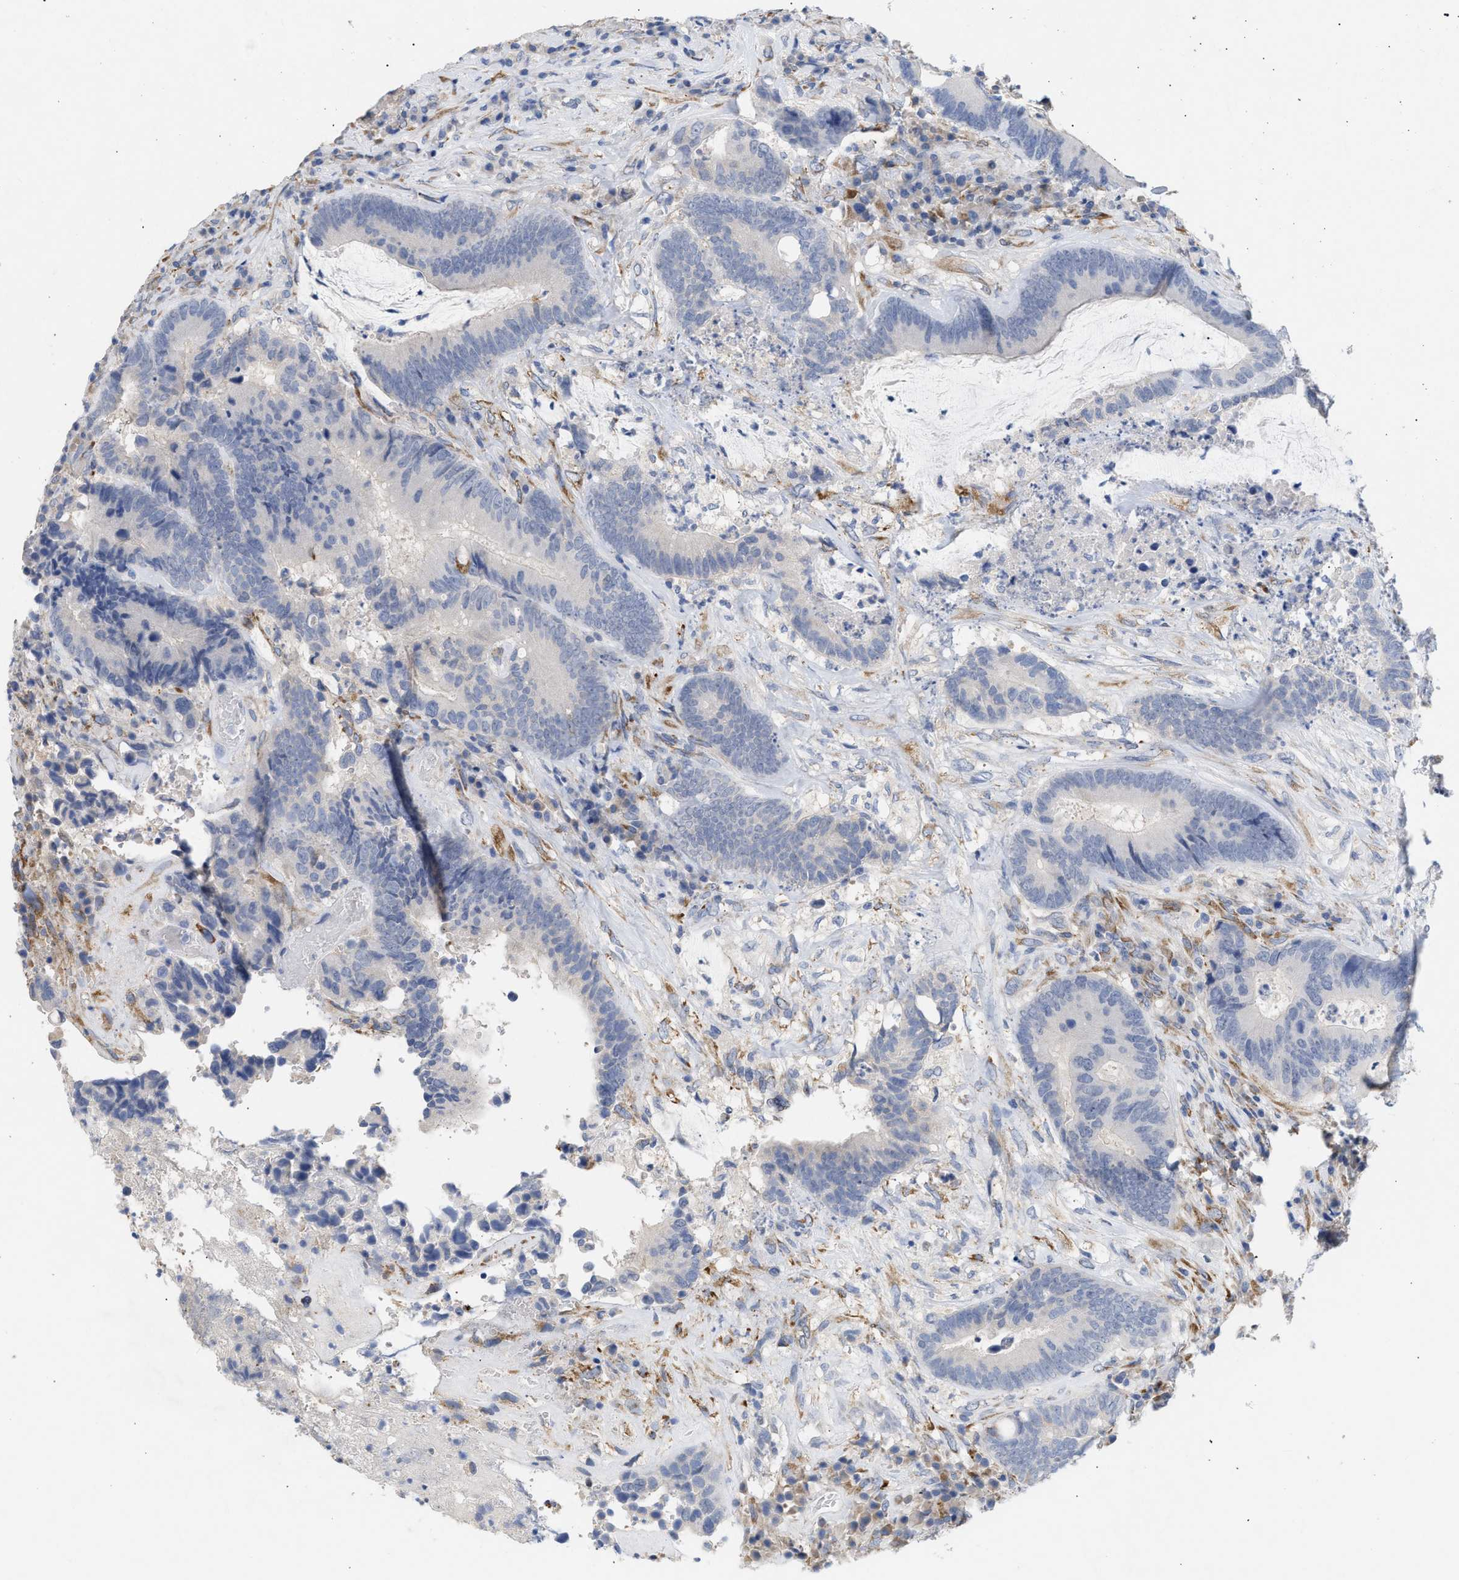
{"staining": {"intensity": "negative", "quantity": "none", "location": "none"}, "tissue": "colorectal cancer", "cell_type": "Tumor cells", "image_type": "cancer", "snomed": [{"axis": "morphology", "description": "Adenocarcinoma, NOS"}, {"axis": "topography", "description": "Rectum"}], "caption": "A photomicrograph of colorectal cancer stained for a protein displays no brown staining in tumor cells.", "gene": "SELENOM", "patient": {"sex": "female", "age": 89}}